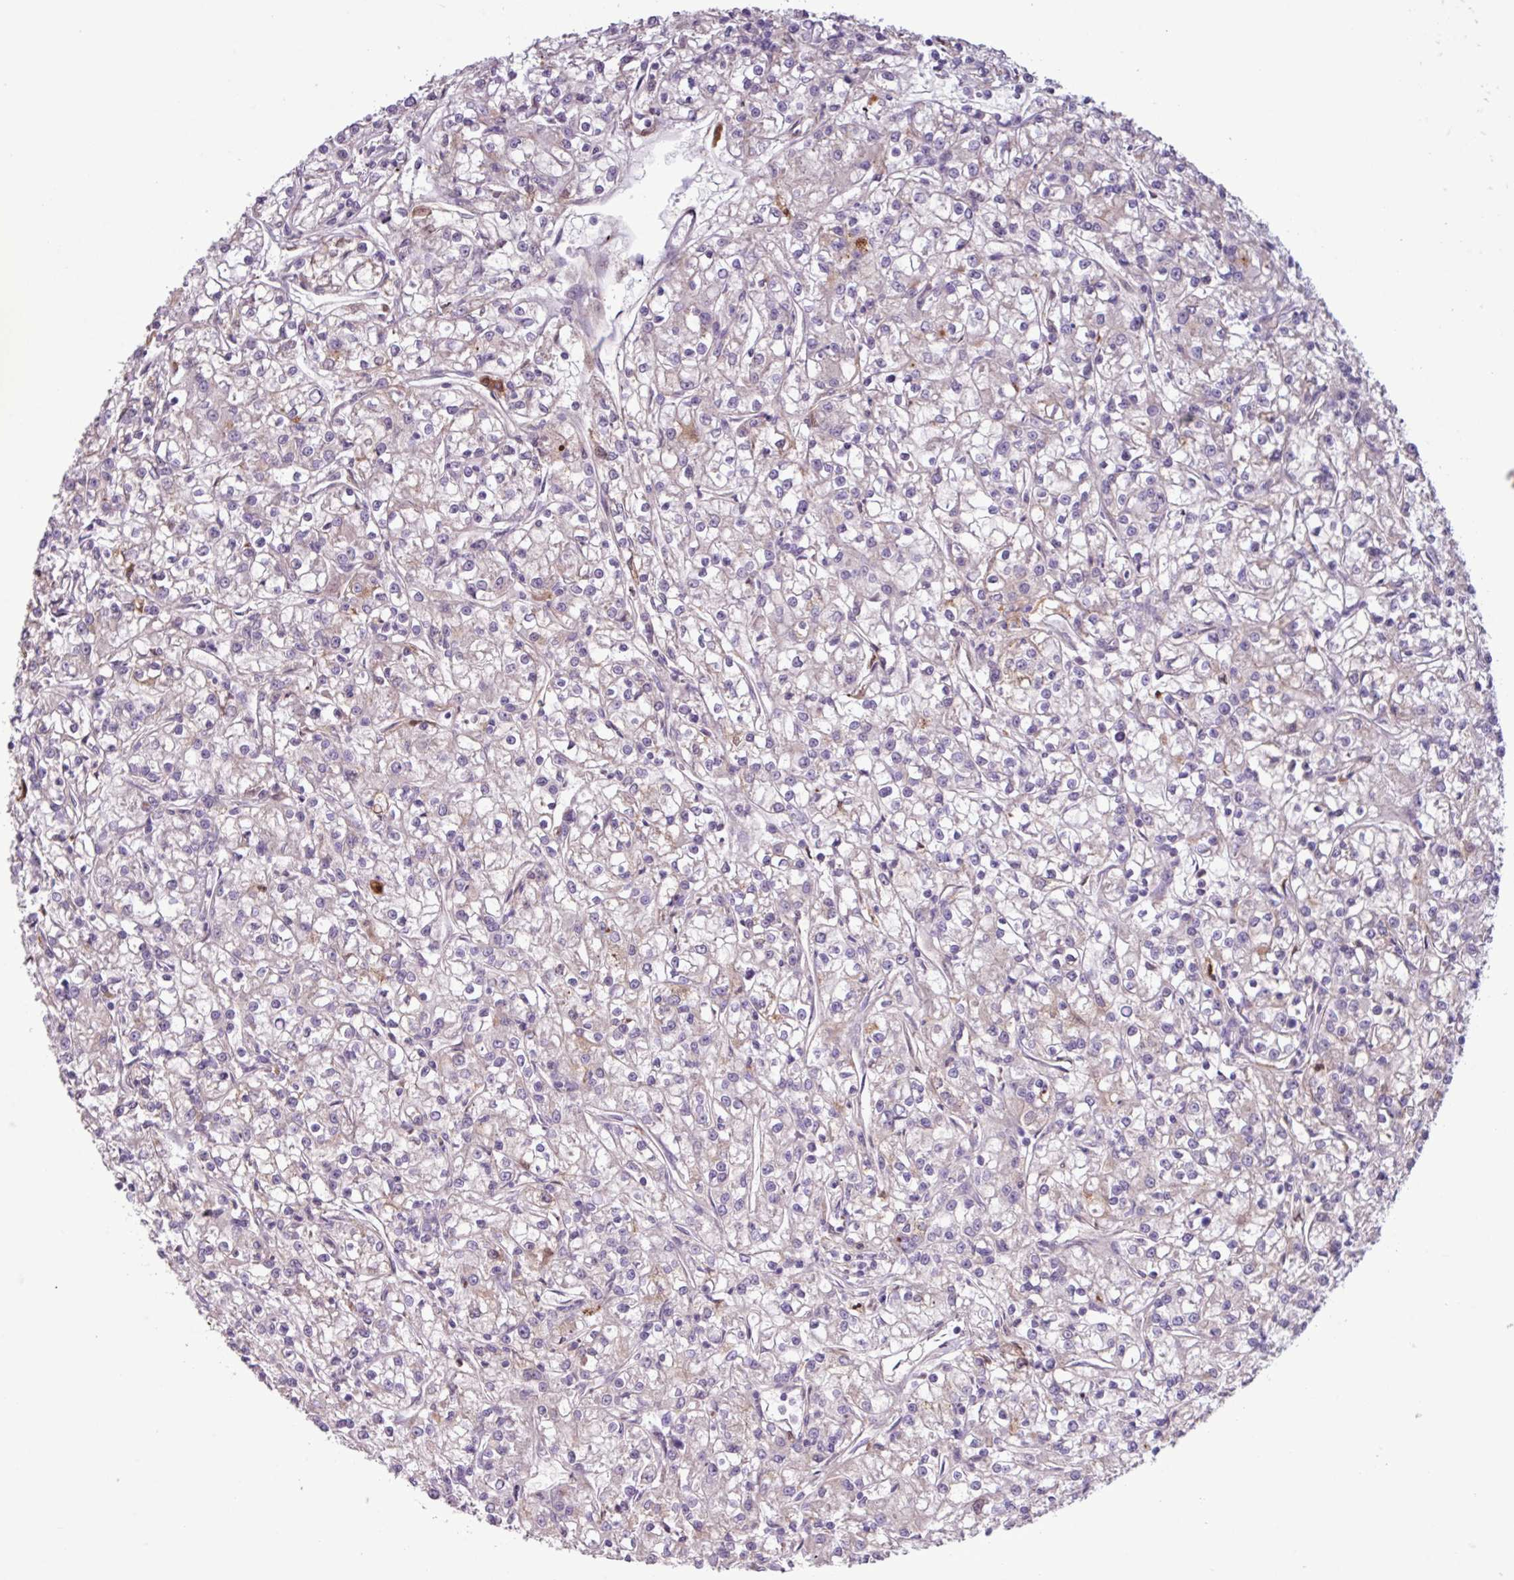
{"staining": {"intensity": "negative", "quantity": "none", "location": "none"}, "tissue": "renal cancer", "cell_type": "Tumor cells", "image_type": "cancer", "snomed": [{"axis": "morphology", "description": "Adenocarcinoma, NOS"}, {"axis": "topography", "description": "Kidney"}], "caption": "This is a micrograph of IHC staining of renal cancer (adenocarcinoma), which shows no expression in tumor cells.", "gene": "C4B", "patient": {"sex": "female", "age": 59}}